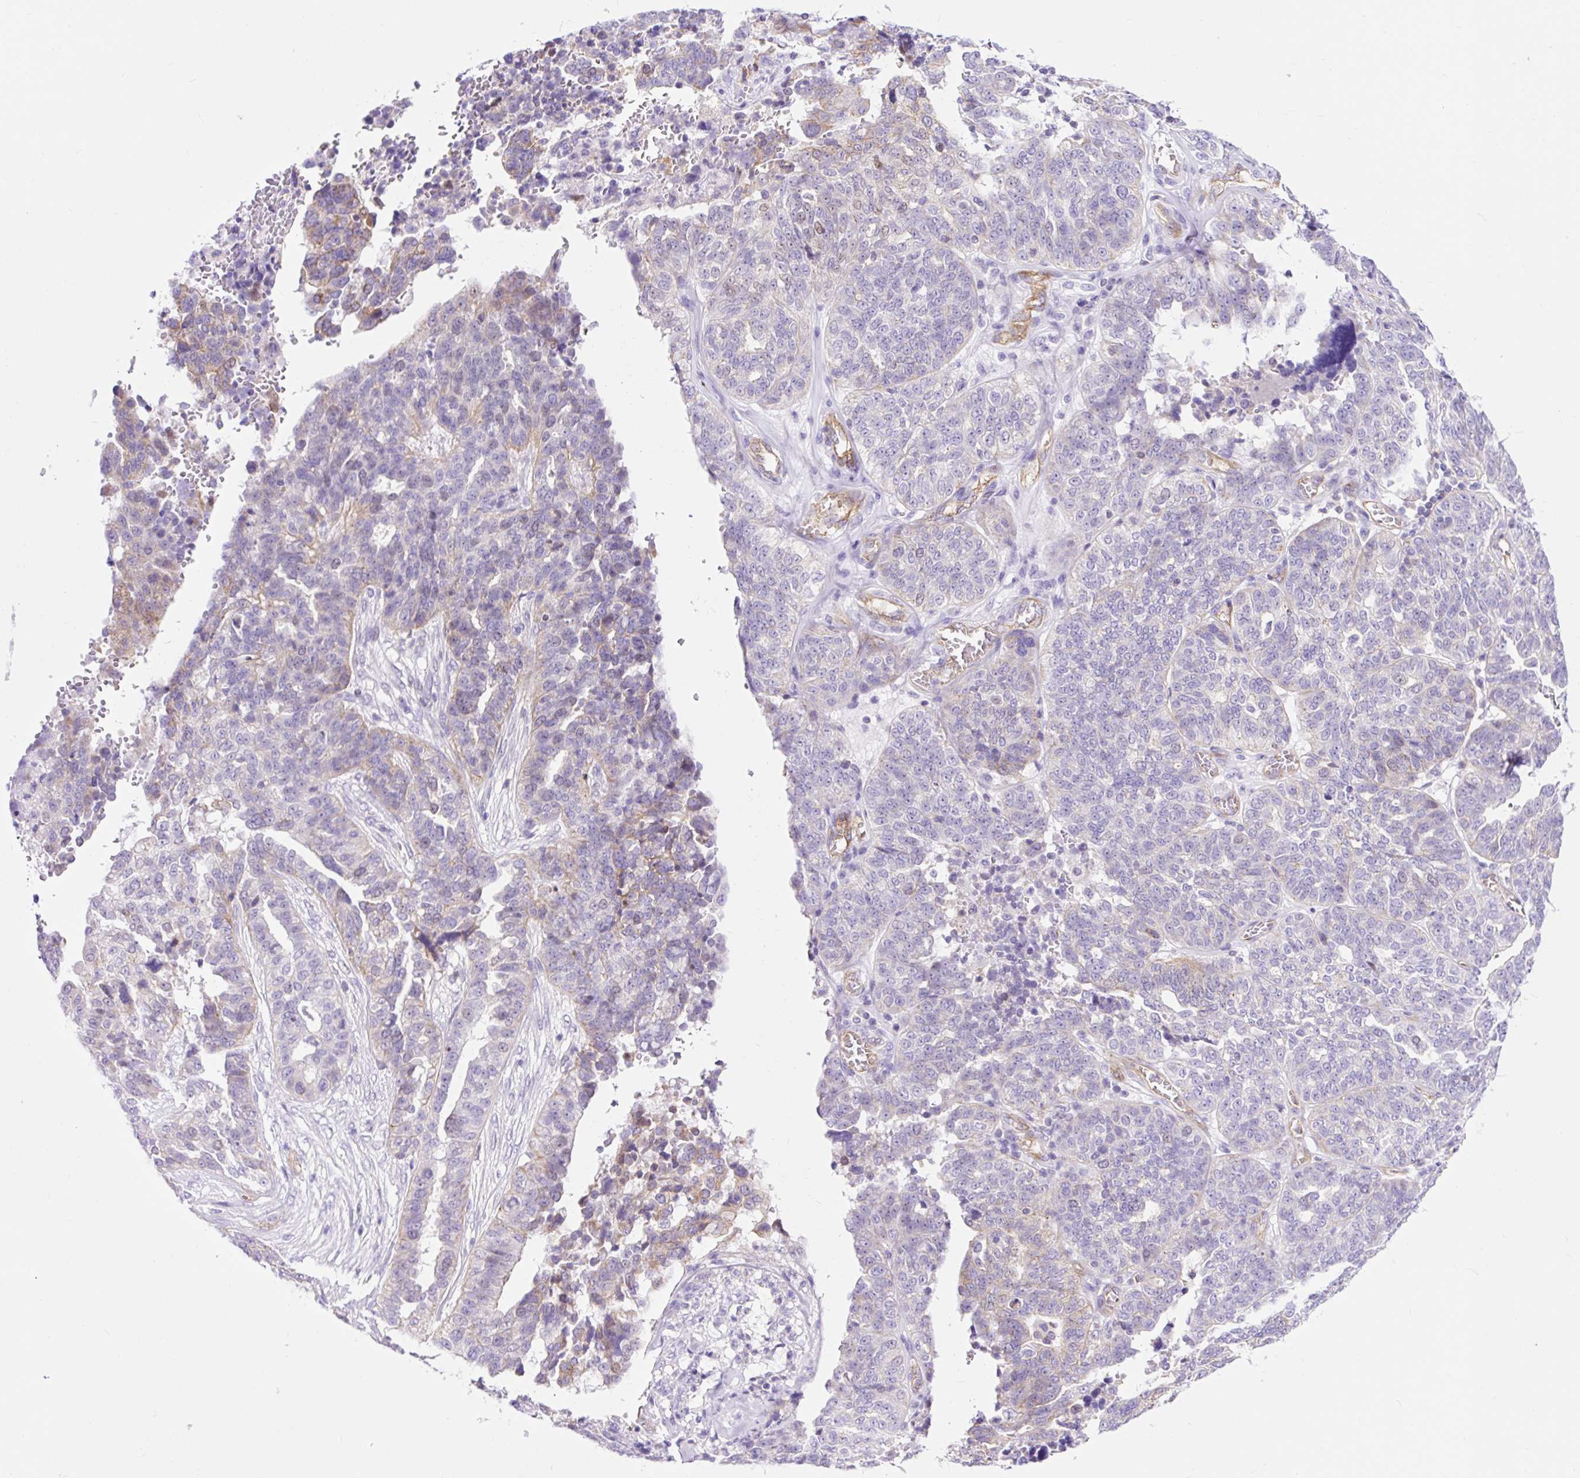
{"staining": {"intensity": "weak", "quantity": "<25%", "location": "cytoplasmic/membranous,nuclear"}, "tissue": "ovarian cancer", "cell_type": "Tumor cells", "image_type": "cancer", "snomed": [{"axis": "morphology", "description": "Cystadenocarcinoma, serous, NOS"}, {"axis": "topography", "description": "Ovary"}], "caption": "Immunohistochemistry of human serous cystadenocarcinoma (ovarian) displays no staining in tumor cells. (Stains: DAB immunohistochemistry (IHC) with hematoxylin counter stain, Microscopy: brightfield microscopy at high magnification).", "gene": "HIP1R", "patient": {"sex": "female", "age": 59}}